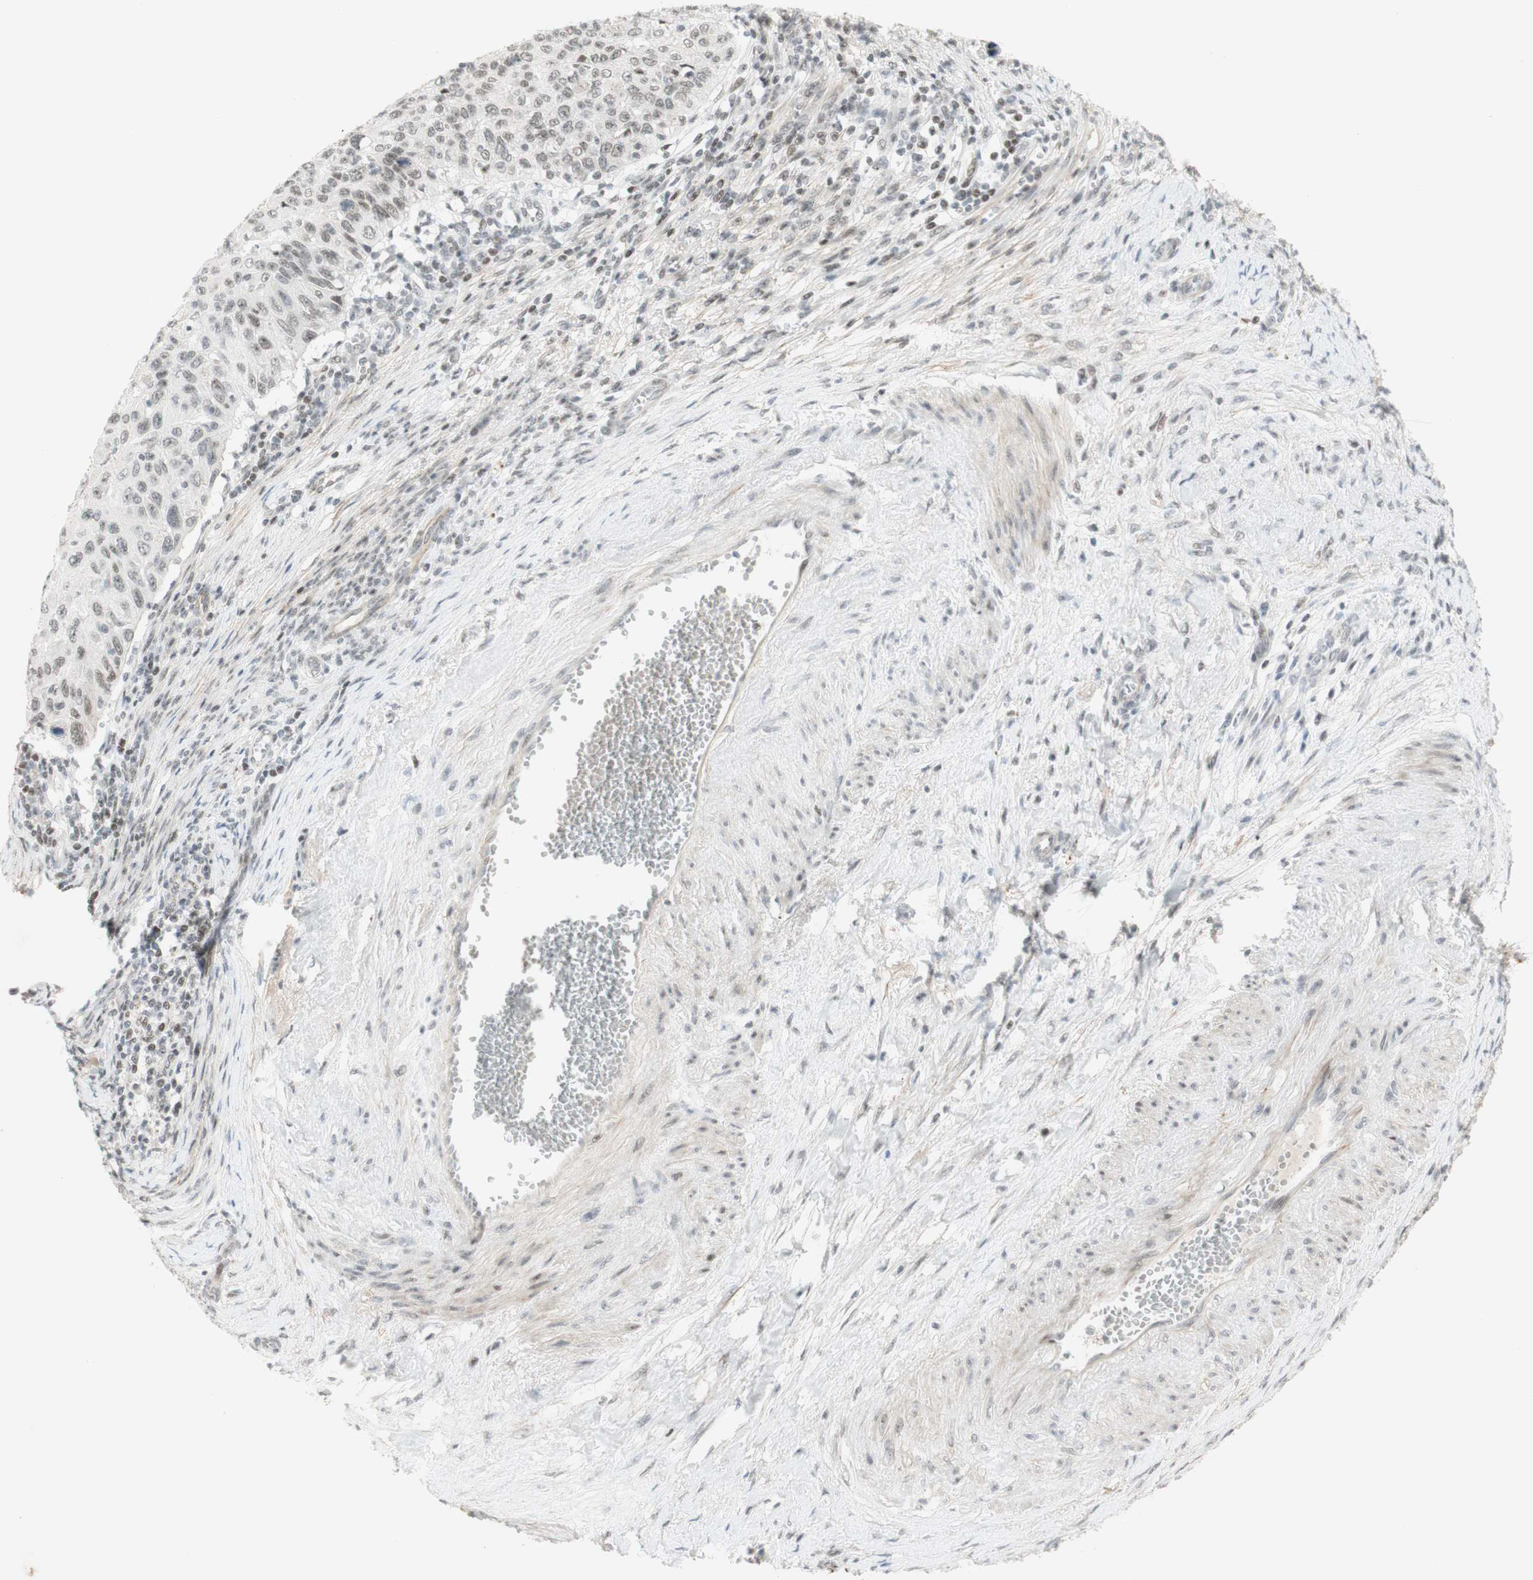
{"staining": {"intensity": "moderate", "quantity": "25%-75%", "location": "nuclear"}, "tissue": "cervical cancer", "cell_type": "Tumor cells", "image_type": "cancer", "snomed": [{"axis": "morphology", "description": "Squamous cell carcinoma, NOS"}, {"axis": "topography", "description": "Cervix"}], "caption": "Immunohistochemistry (IHC) histopathology image of cervical cancer (squamous cell carcinoma) stained for a protein (brown), which exhibits medium levels of moderate nuclear positivity in about 25%-75% of tumor cells.", "gene": "IRF1", "patient": {"sex": "female", "age": 70}}